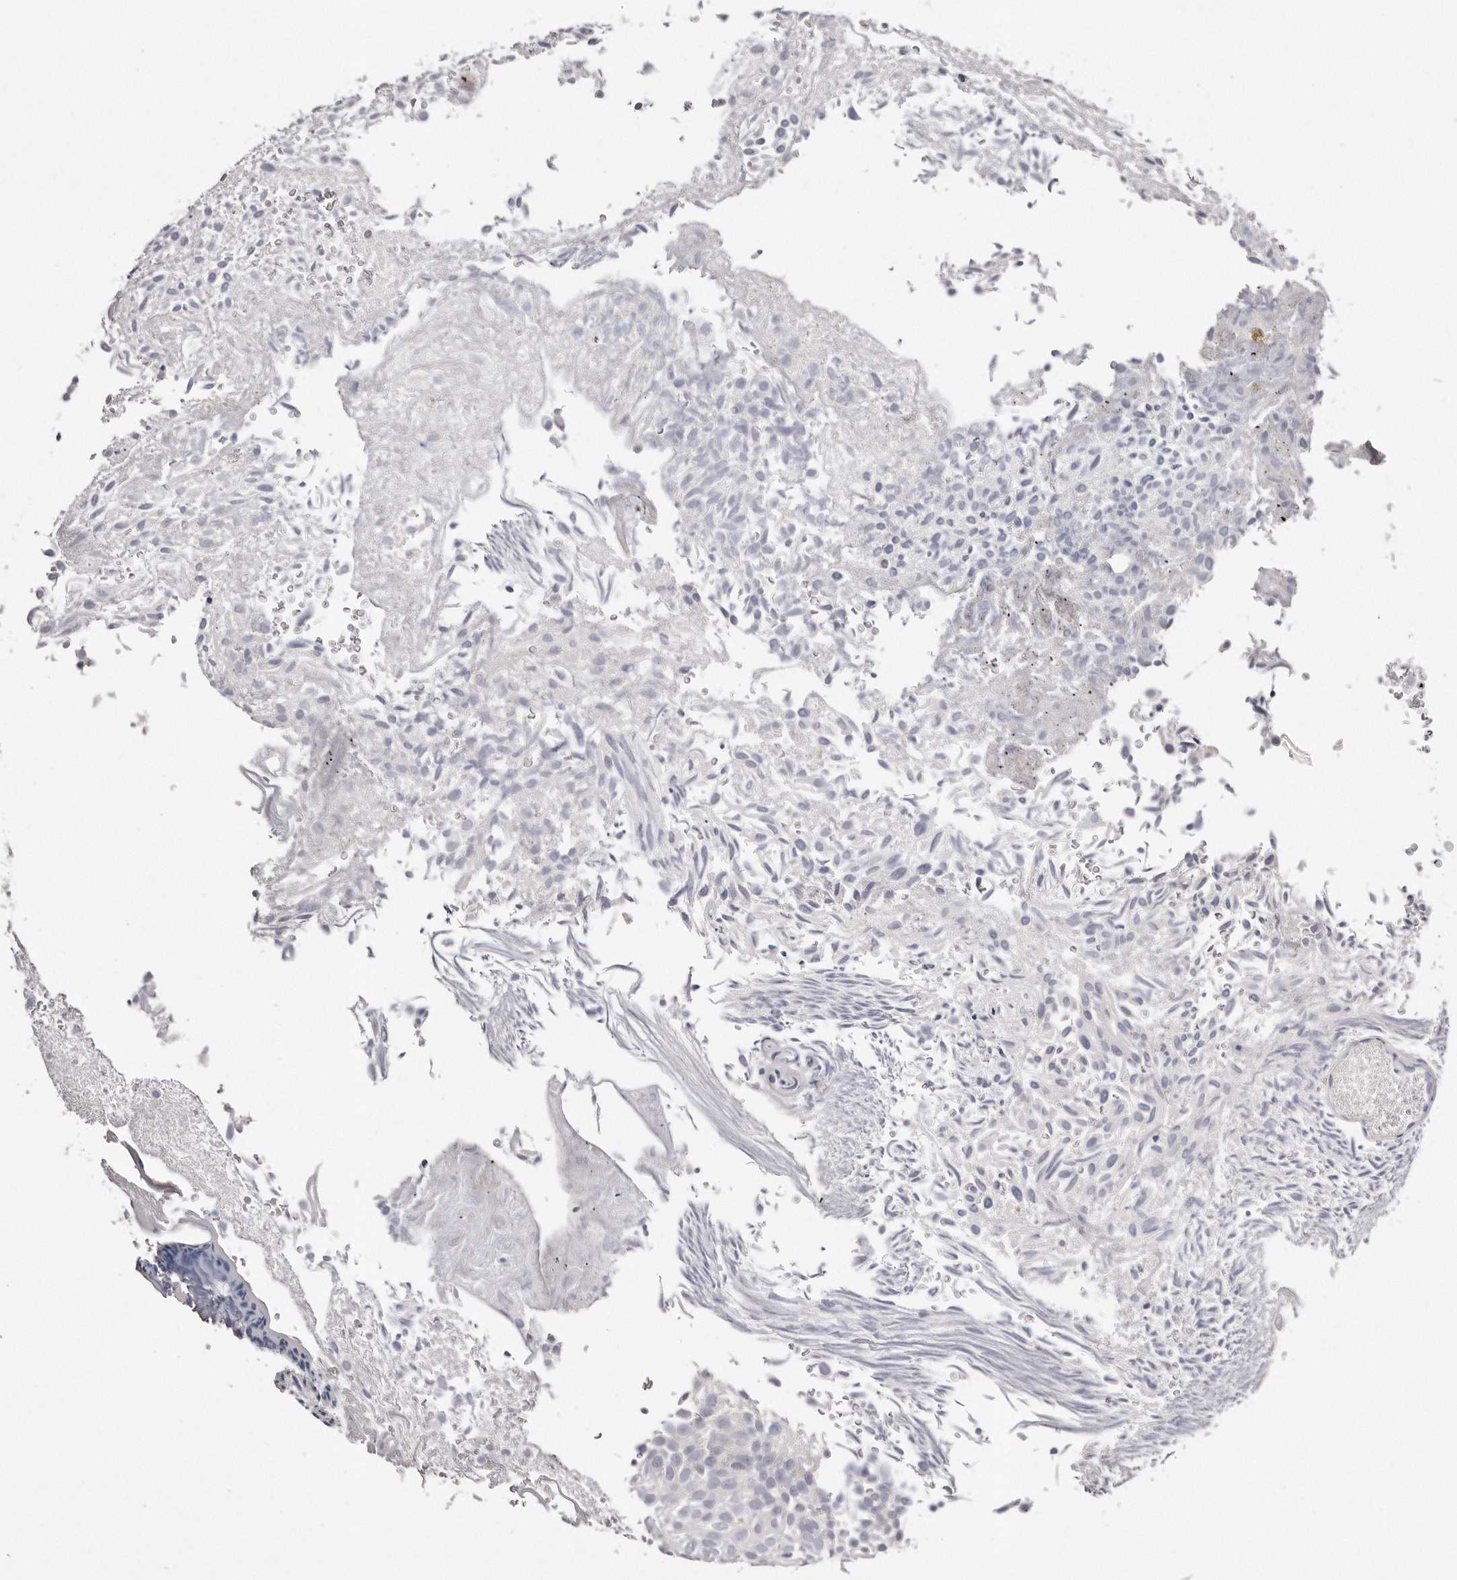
{"staining": {"intensity": "negative", "quantity": "none", "location": "none"}, "tissue": "urothelial cancer", "cell_type": "Tumor cells", "image_type": "cancer", "snomed": [{"axis": "morphology", "description": "Urothelial carcinoma, Low grade"}, {"axis": "topography", "description": "Urinary bladder"}], "caption": "The immunohistochemistry (IHC) photomicrograph has no significant staining in tumor cells of low-grade urothelial carcinoma tissue.", "gene": "AKNAD1", "patient": {"sex": "male", "age": 78}}